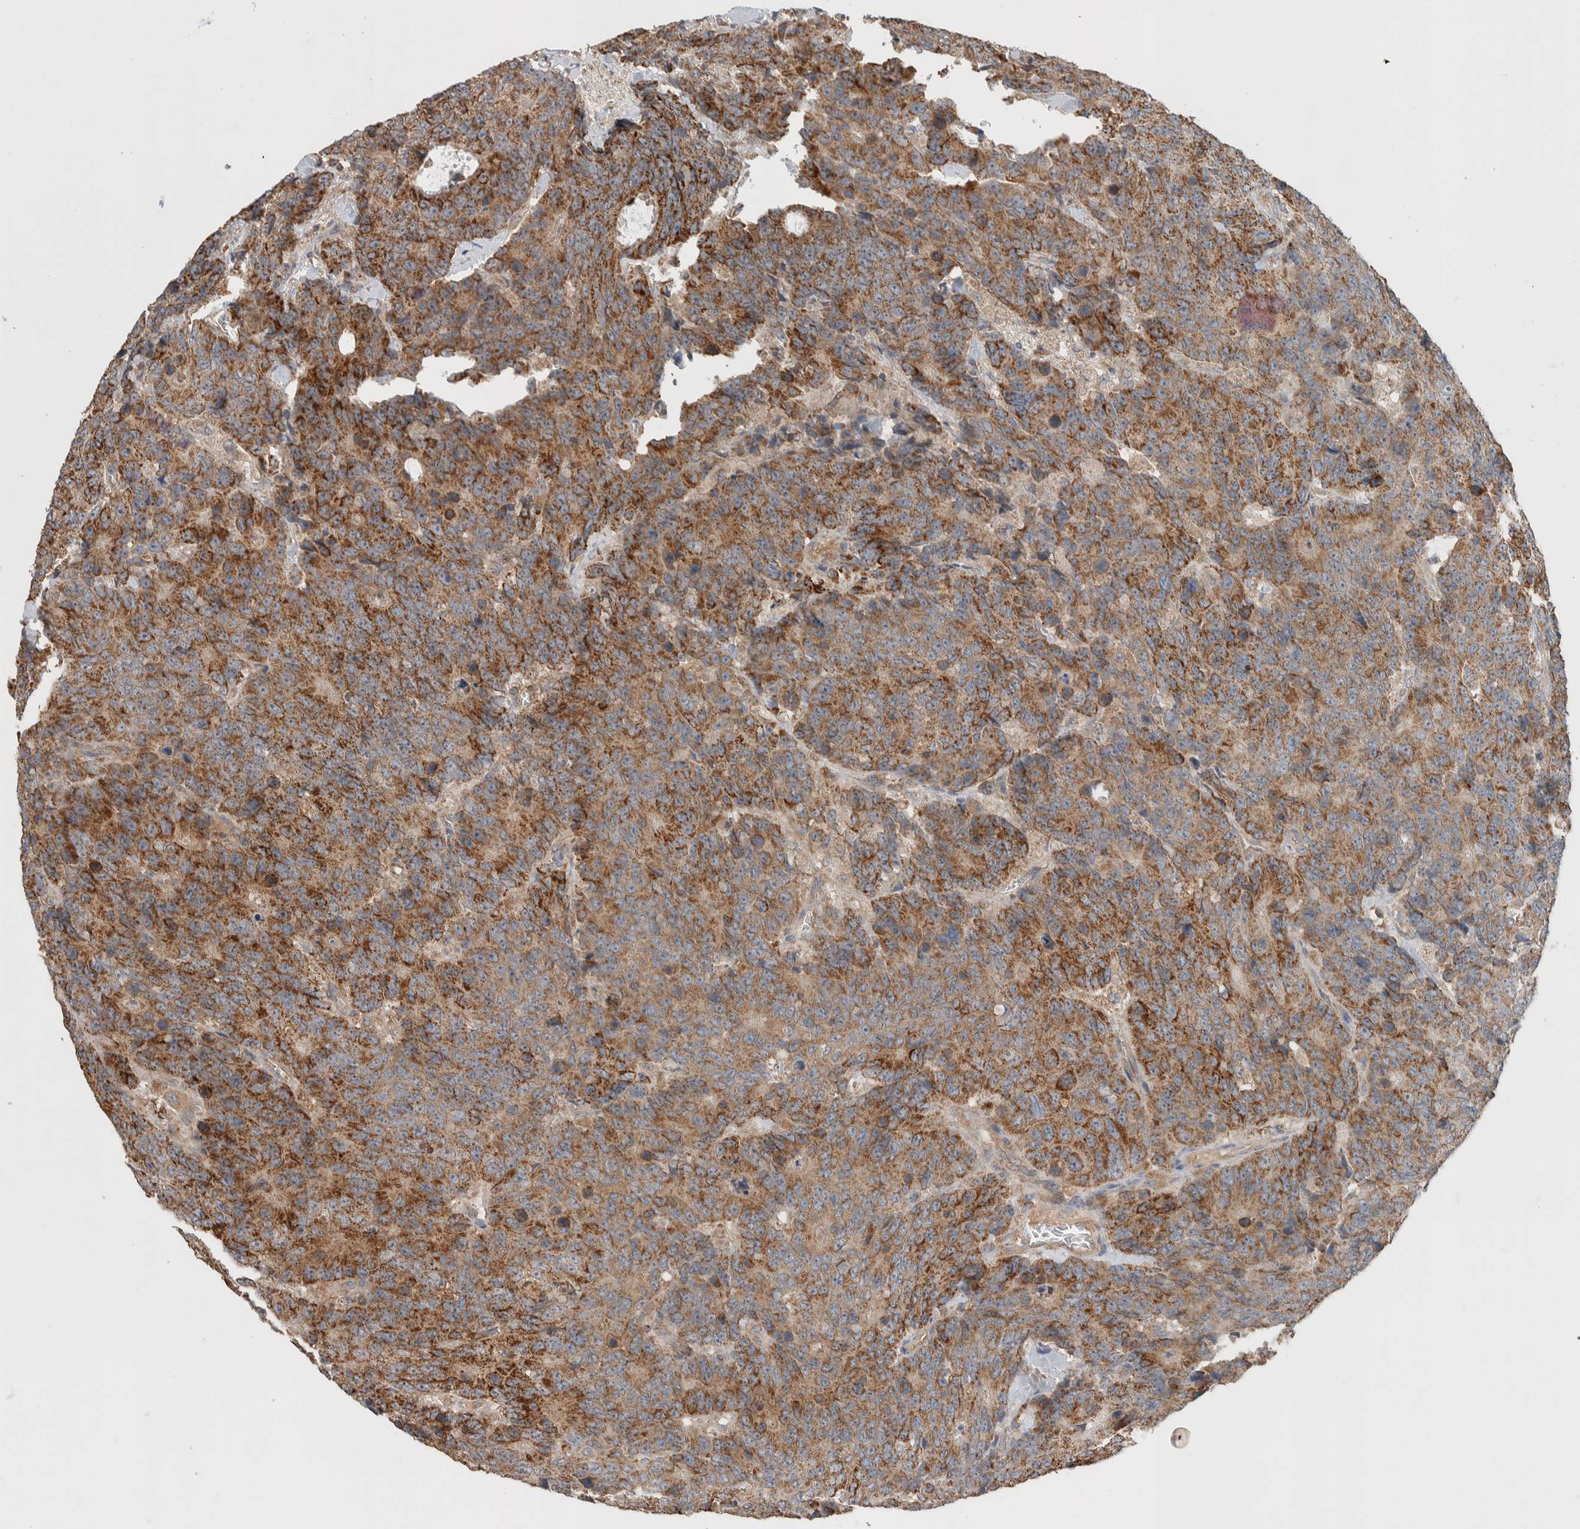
{"staining": {"intensity": "strong", "quantity": ">75%", "location": "cytoplasmic/membranous"}, "tissue": "colorectal cancer", "cell_type": "Tumor cells", "image_type": "cancer", "snomed": [{"axis": "morphology", "description": "Adenocarcinoma, NOS"}, {"axis": "topography", "description": "Colon"}], "caption": "A high amount of strong cytoplasmic/membranous staining is identified in about >75% of tumor cells in colorectal cancer (adenocarcinoma) tissue.", "gene": "DEPTOR", "patient": {"sex": "female", "age": 86}}